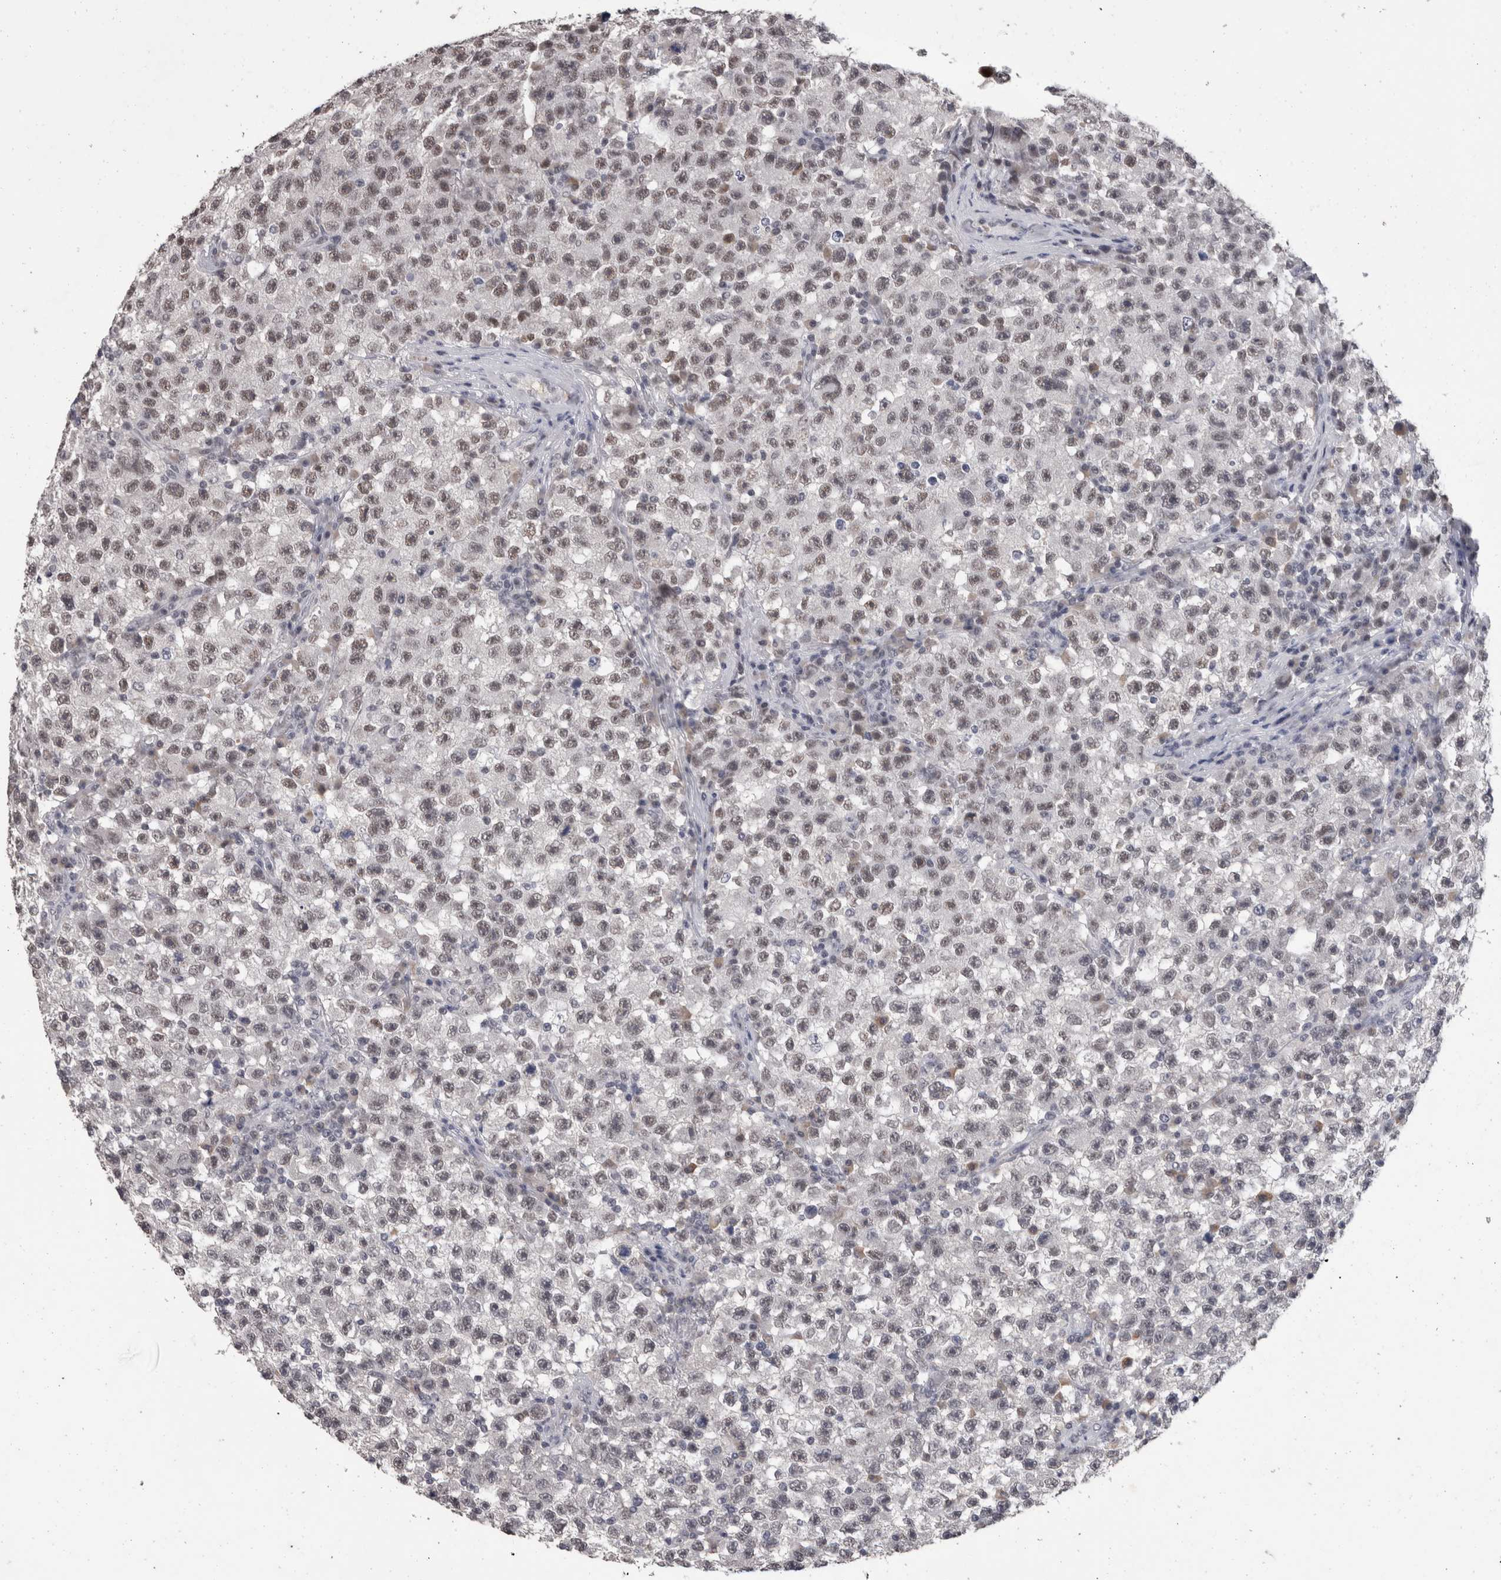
{"staining": {"intensity": "weak", "quantity": ">75%", "location": "nuclear"}, "tissue": "testis cancer", "cell_type": "Tumor cells", "image_type": "cancer", "snomed": [{"axis": "morphology", "description": "Seminoma, NOS"}, {"axis": "topography", "description": "Testis"}], "caption": "A low amount of weak nuclear expression is appreciated in approximately >75% of tumor cells in testis cancer tissue.", "gene": "DDX17", "patient": {"sex": "male", "age": 22}}